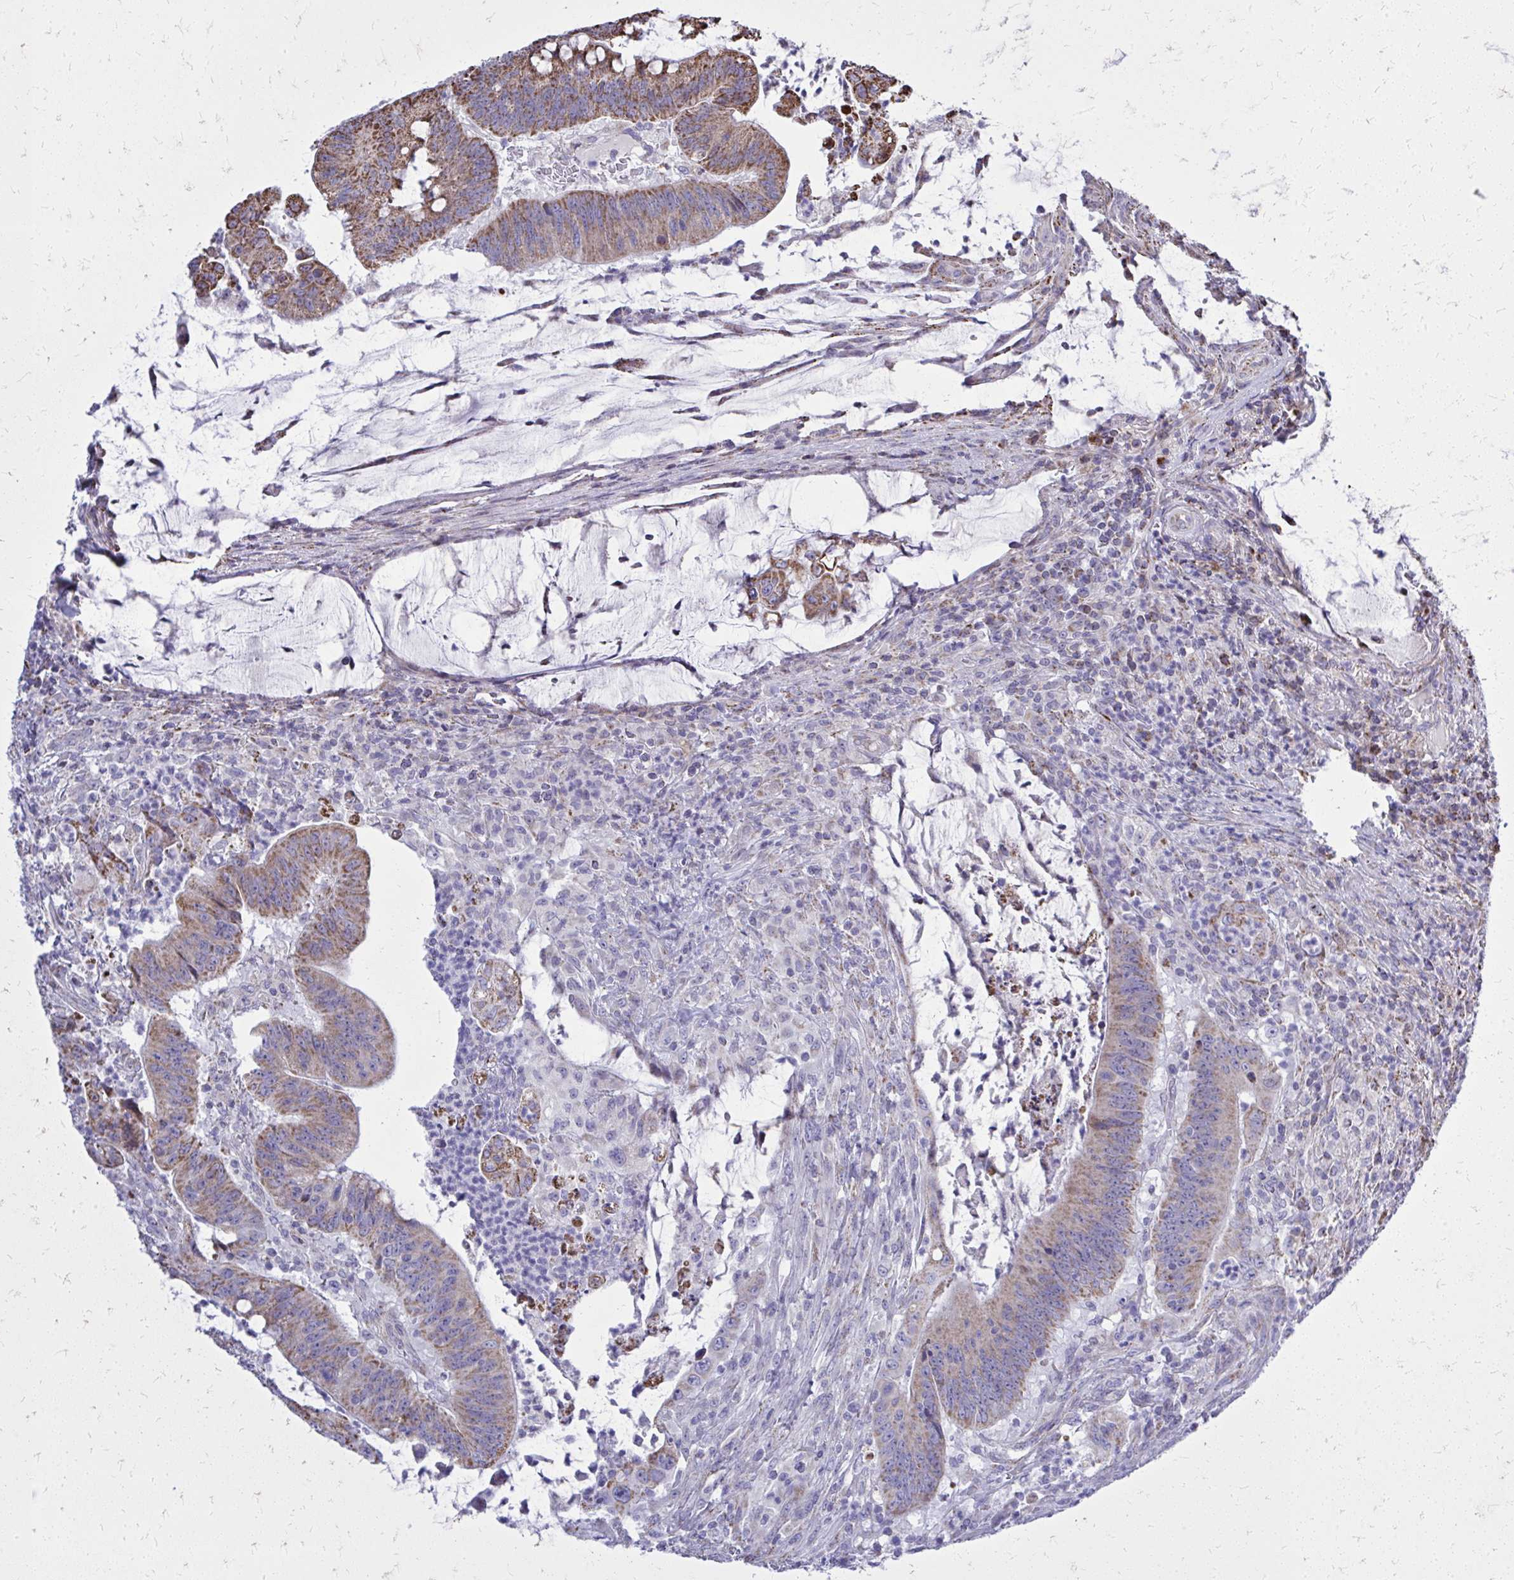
{"staining": {"intensity": "moderate", "quantity": "25%-75%", "location": "cytoplasmic/membranous"}, "tissue": "colorectal cancer", "cell_type": "Tumor cells", "image_type": "cancer", "snomed": [{"axis": "morphology", "description": "Adenocarcinoma, NOS"}, {"axis": "topography", "description": "Colon"}], "caption": "IHC (DAB (3,3'-diaminobenzidine)) staining of colorectal adenocarcinoma demonstrates moderate cytoplasmic/membranous protein staining in approximately 25%-75% of tumor cells.", "gene": "ZNF362", "patient": {"sex": "female", "age": 87}}